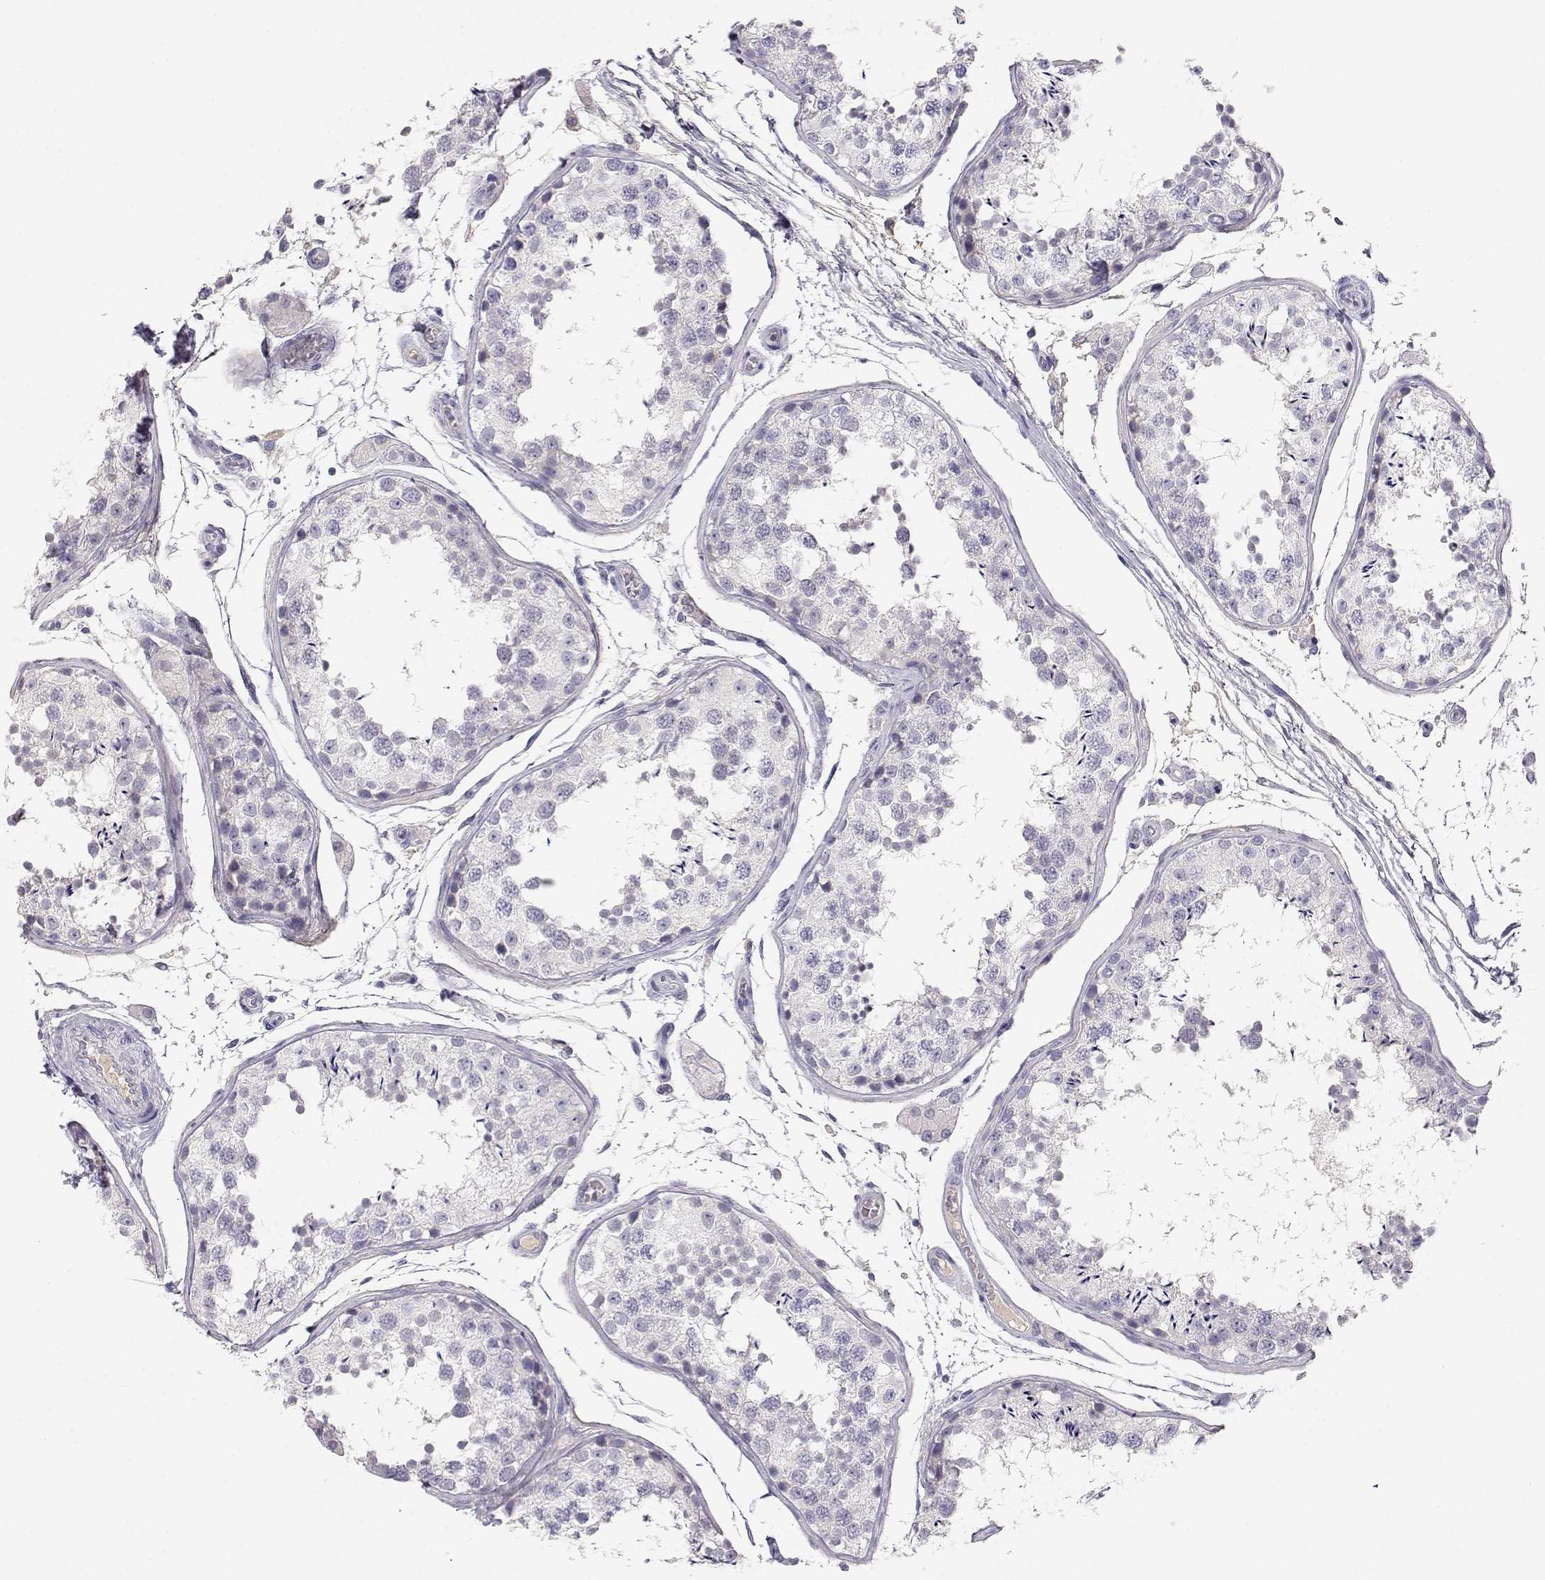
{"staining": {"intensity": "negative", "quantity": "none", "location": "none"}, "tissue": "testis", "cell_type": "Cells in seminiferous ducts", "image_type": "normal", "snomed": [{"axis": "morphology", "description": "Normal tissue, NOS"}, {"axis": "topography", "description": "Testis"}], "caption": "IHC of benign testis displays no expression in cells in seminiferous ducts.", "gene": "CDHR1", "patient": {"sex": "male", "age": 29}}